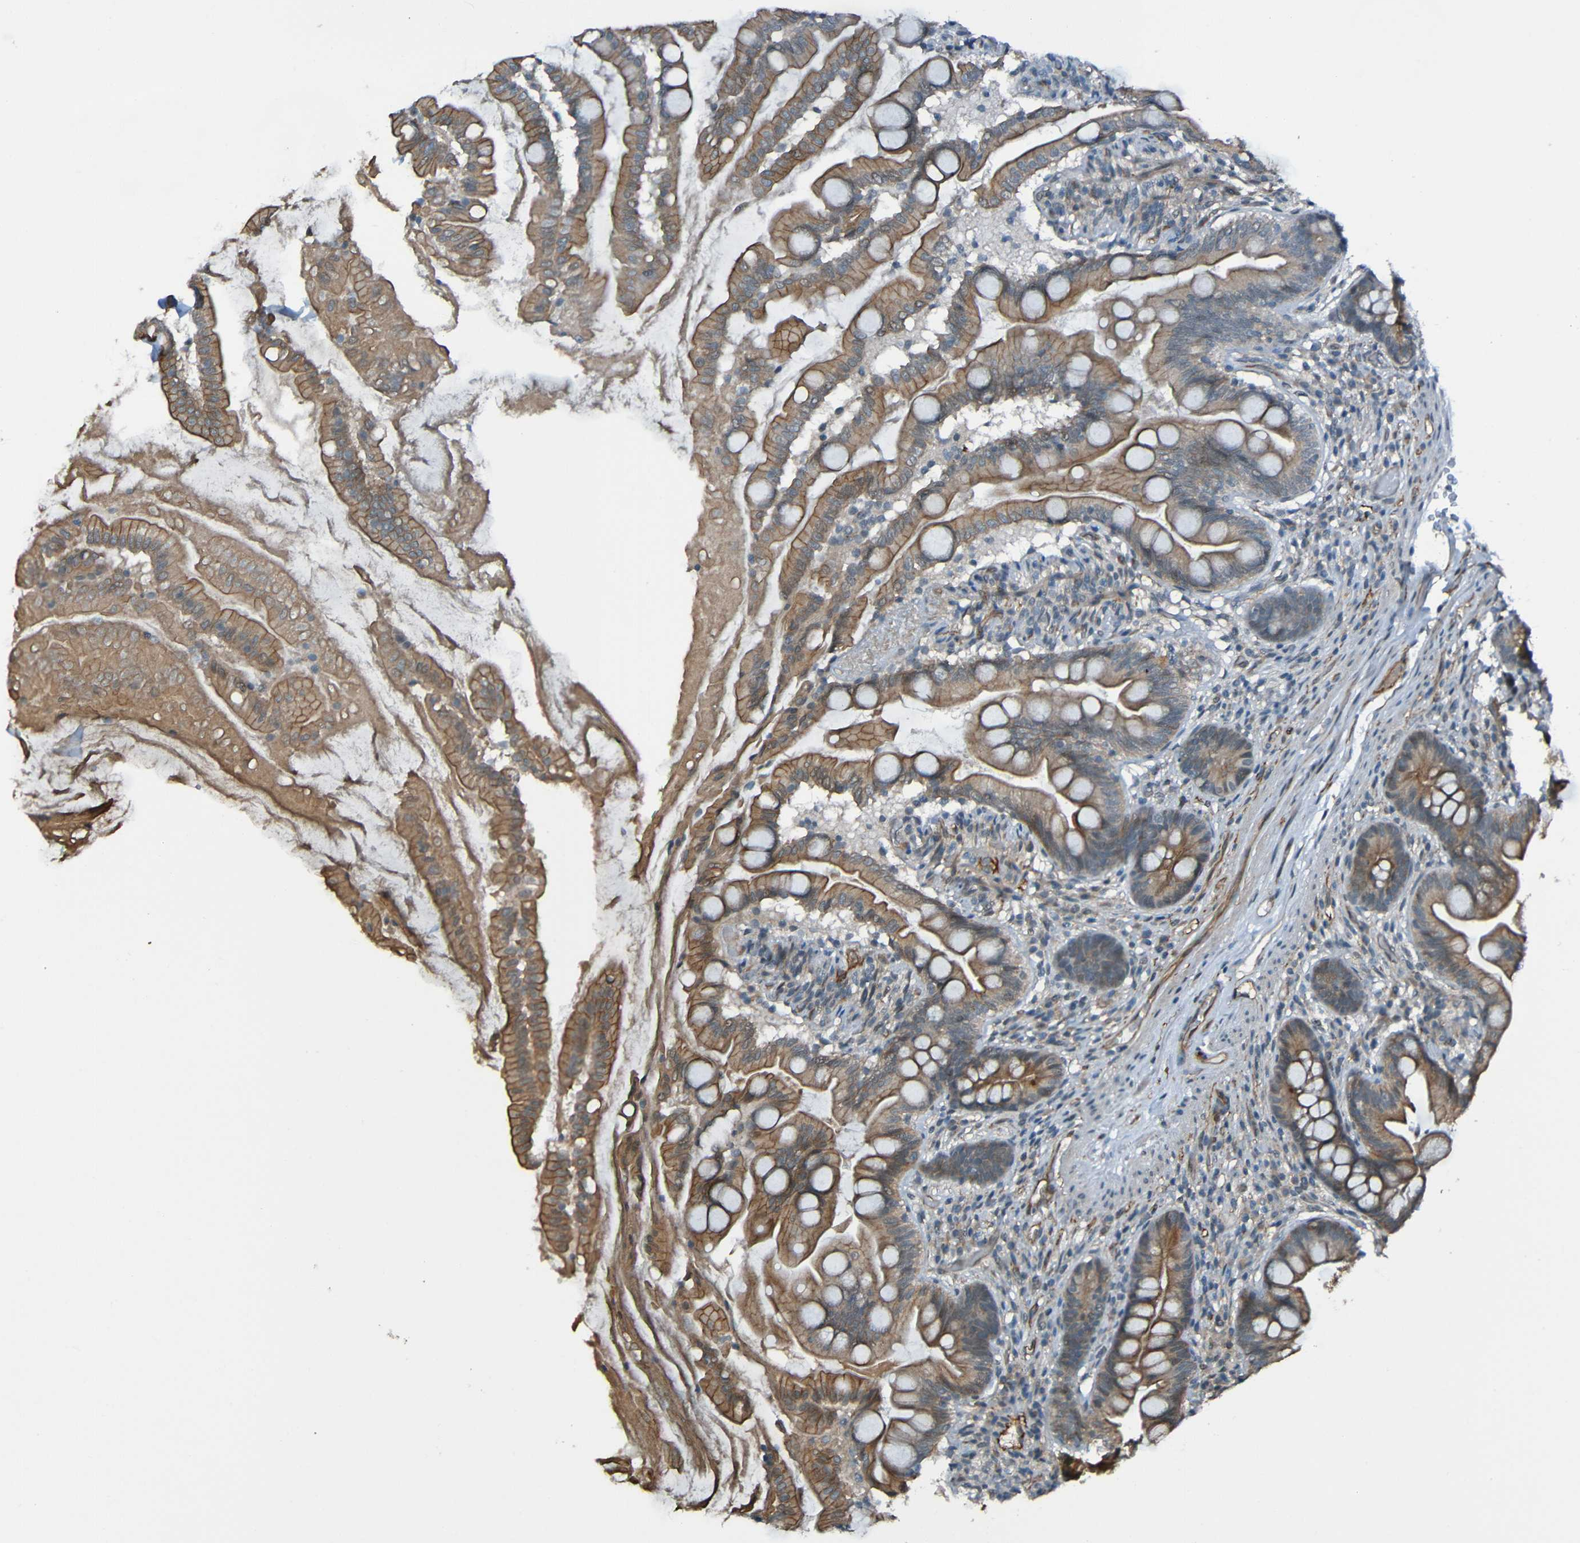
{"staining": {"intensity": "moderate", "quantity": ">75%", "location": "cytoplasmic/membranous"}, "tissue": "small intestine", "cell_type": "Glandular cells", "image_type": "normal", "snomed": [{"axis": "morphology", "description": "Normal tissue, NOS"}, {"axis": "topography", "description": "Small intestine"}], "caption": "IHC histopathology image of unremarkable small intestine: small intestine stained using IHC displays medium levels of moderate protein expression localized specifically in the cytoplasmic/membranous of glandular cells, appearing as a cytoplasmic/membranous brown color.", "gene": "LGR5", "patient": {"sex": "female", "age": 56}}